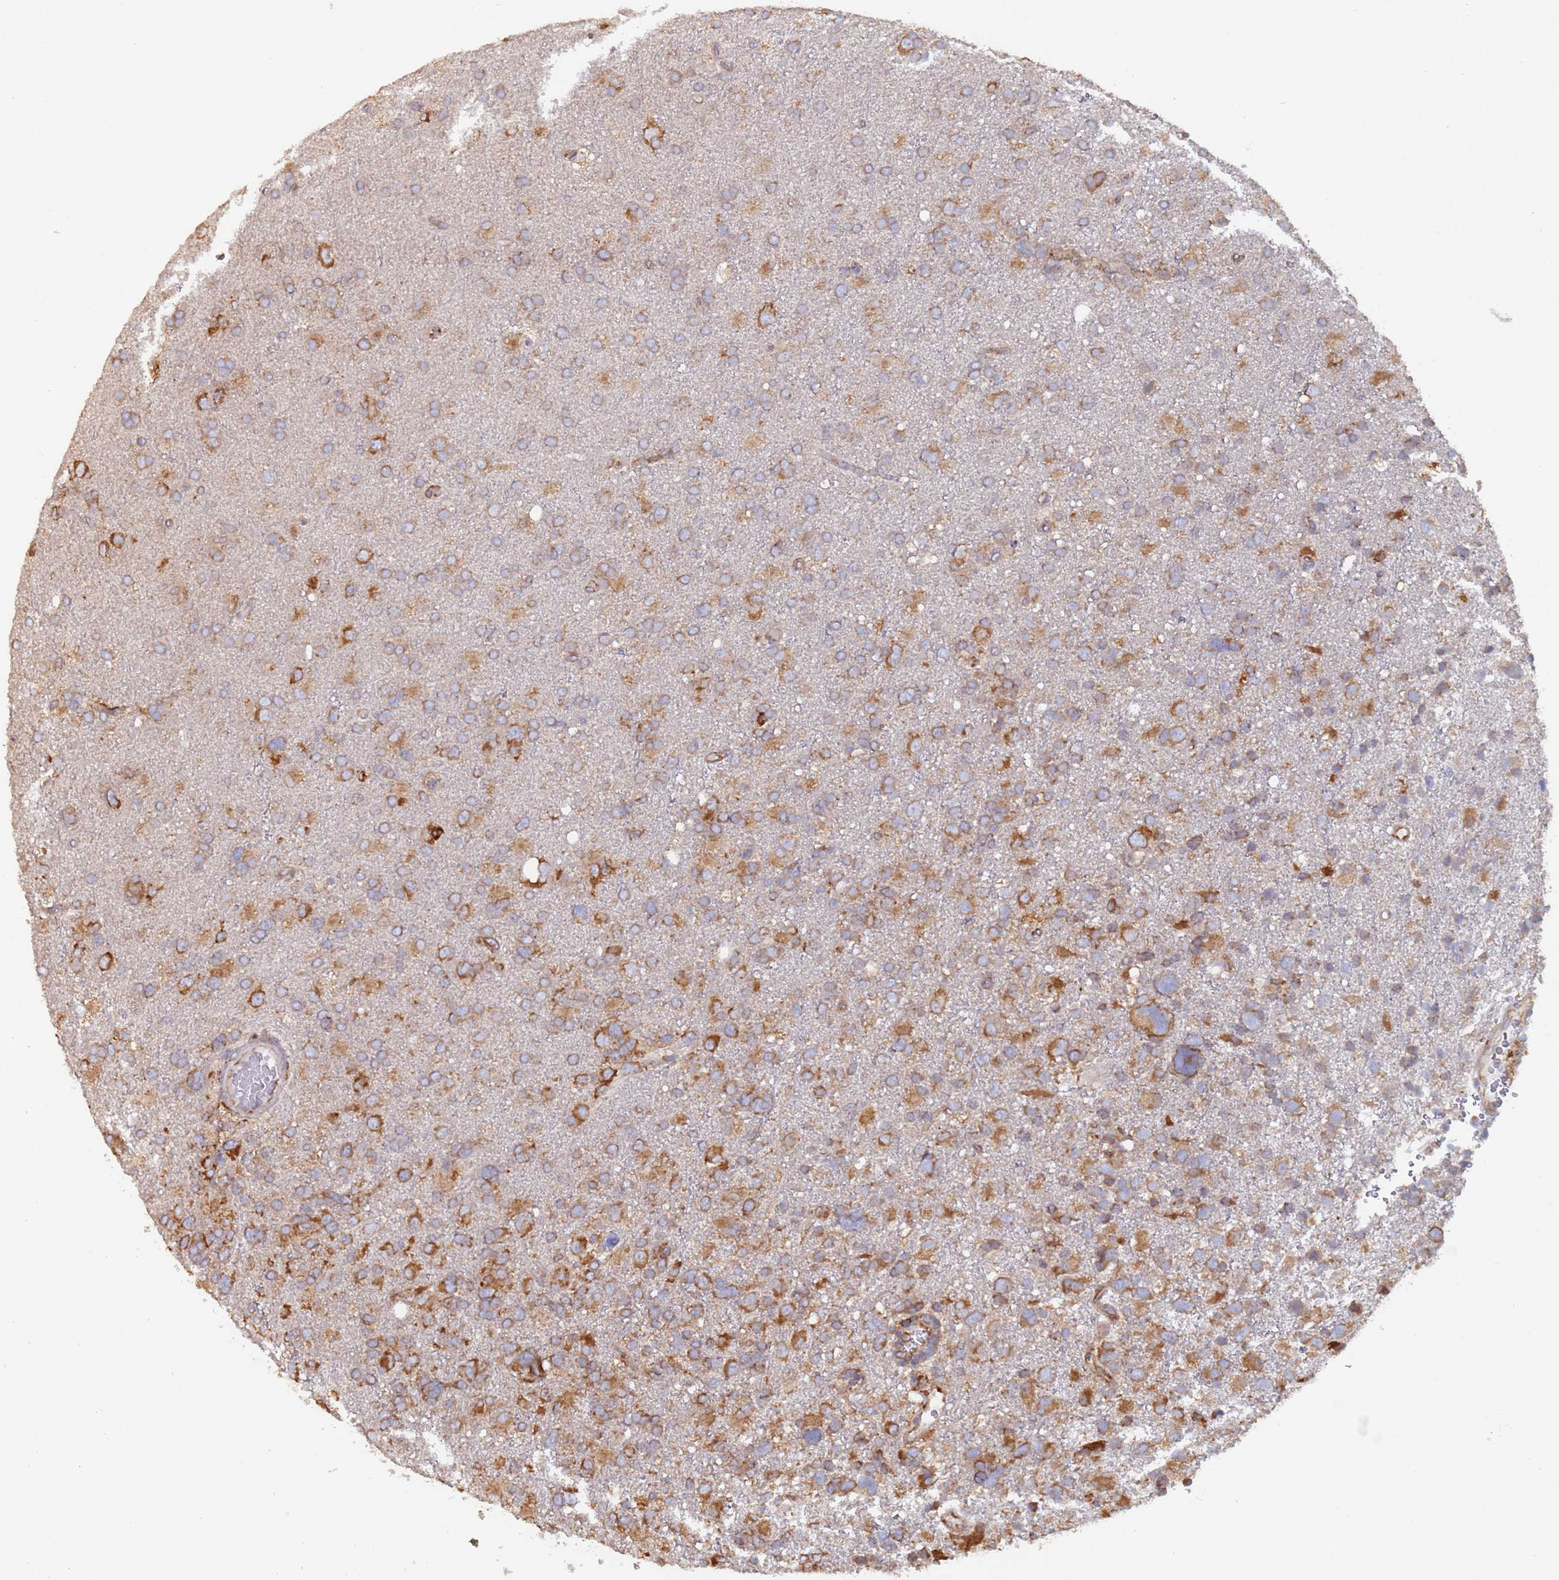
{"staining": {"intensity": "moderate", "quantity": "25%-75%", "location": "cytoplasmic/membranous"}, "tissue": "glioma", "cell_type": "Tumor cells", "image_type": "cancer", "snomed": [{"axis": "morphology", "description": "Glioma, malignant, High grade"}, {"axis": "topography", "description": "Brain"}], "caption": "A brown stain shows moderate cytoplasmic/membranous staining of a protein in human glioma tumor cells. The staining was performed using DAB, with brown indicating positive protein expression. Nuclei are stained blue with hematoxylin.", "gene": "ZNF844", "patient": {"sex": "male", "age": 61}}